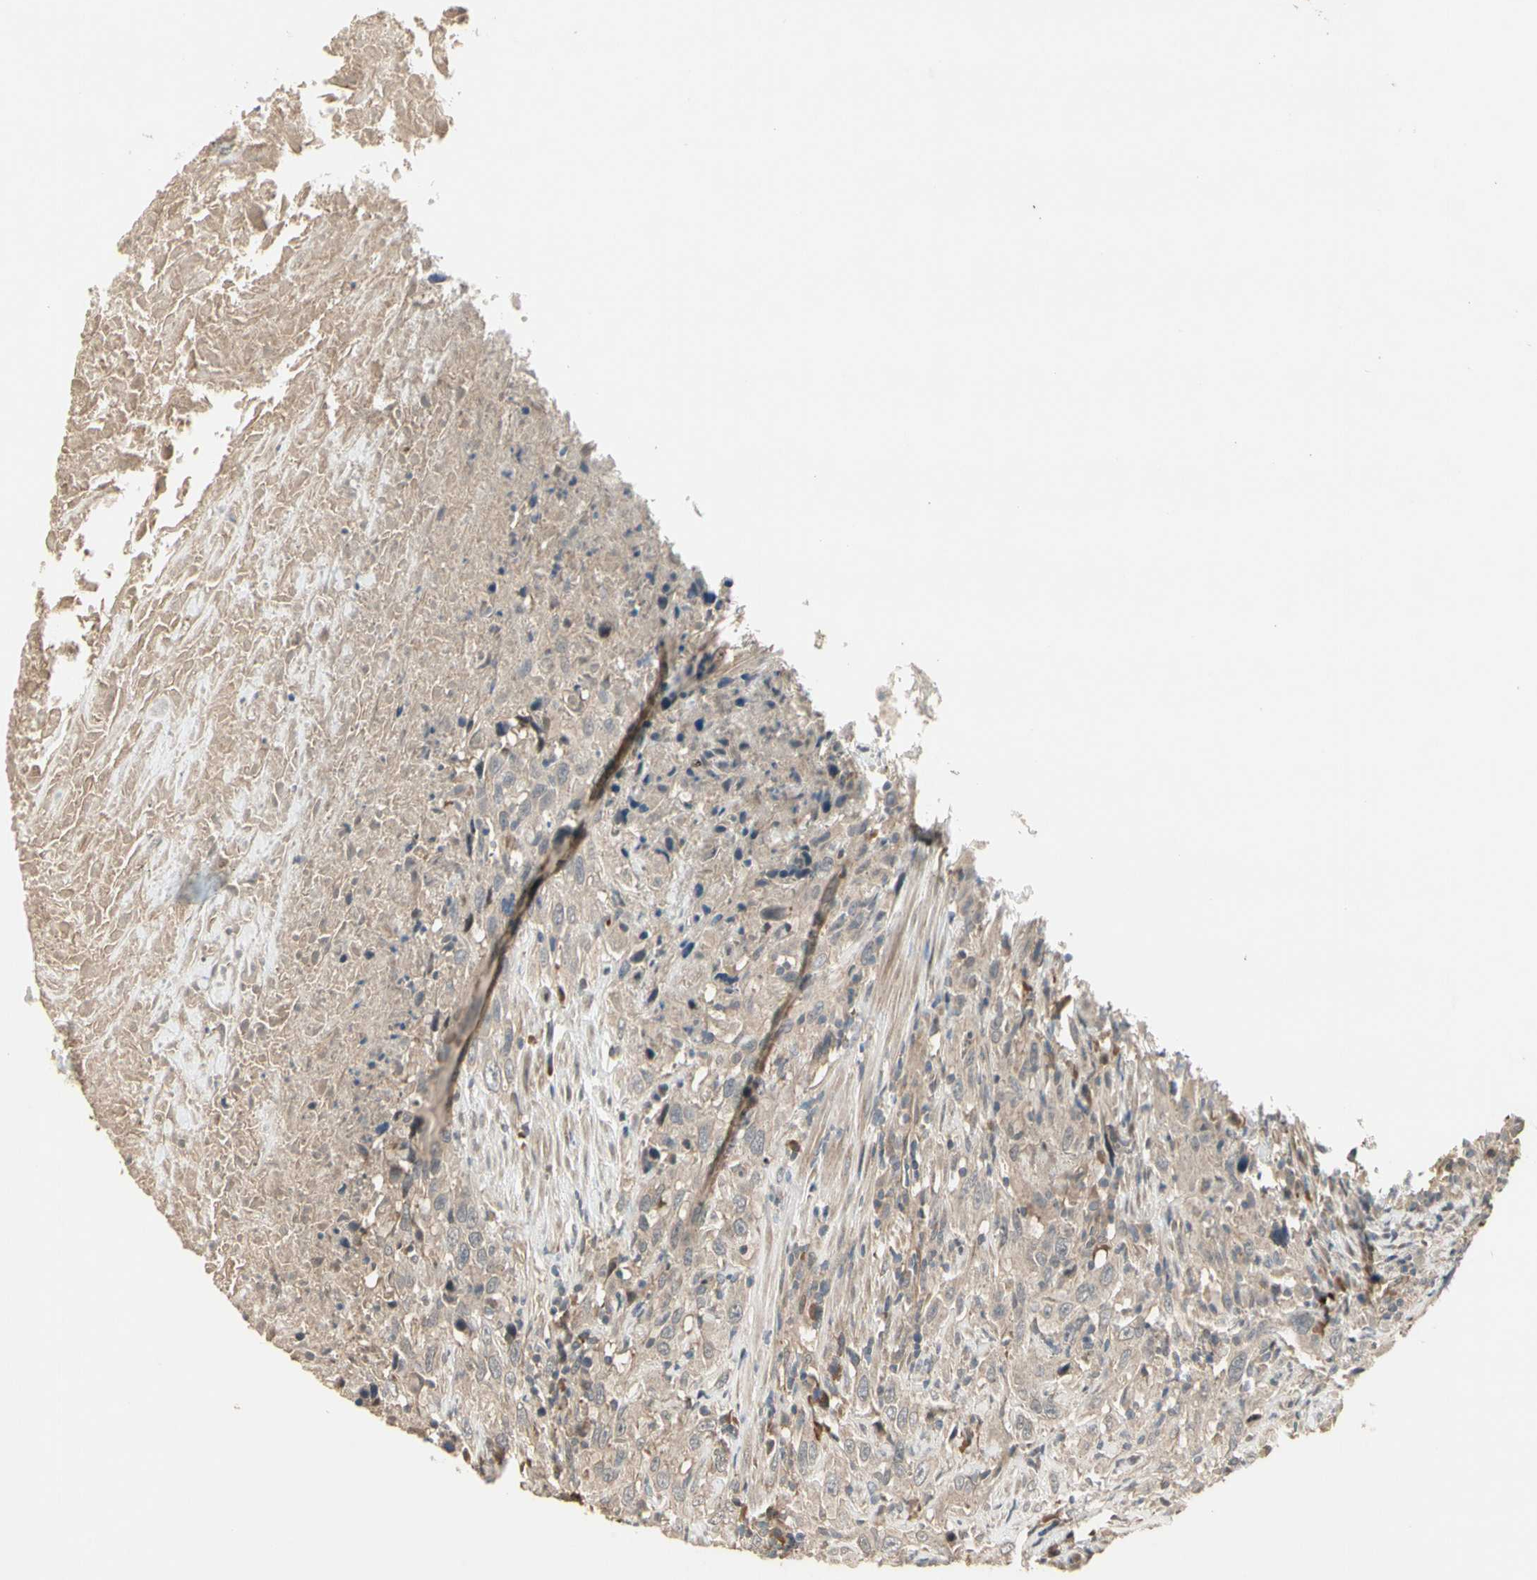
{"staining": {"intensity": "weak", "quantity": ">75%", "location": "cytoplasmic/membranous"}, "tissue": "urothelial cancer", "cell_type": "Tumor cells", "image_type": "cancer", "snomed": [{"axis": "morphology", "description": "Urothelial carcinoma, High grade"}, {"axis": "topography", "description": "Urinary bladder"}], "caption": "The image exhibits a brown stain indicating the presence of a protein in the cytoplasmic/membranous of tumor cells in high-grade urothelial carcinoma.", "gene": "ATG4C", "patient": {"sex": "male", "age": 61}}